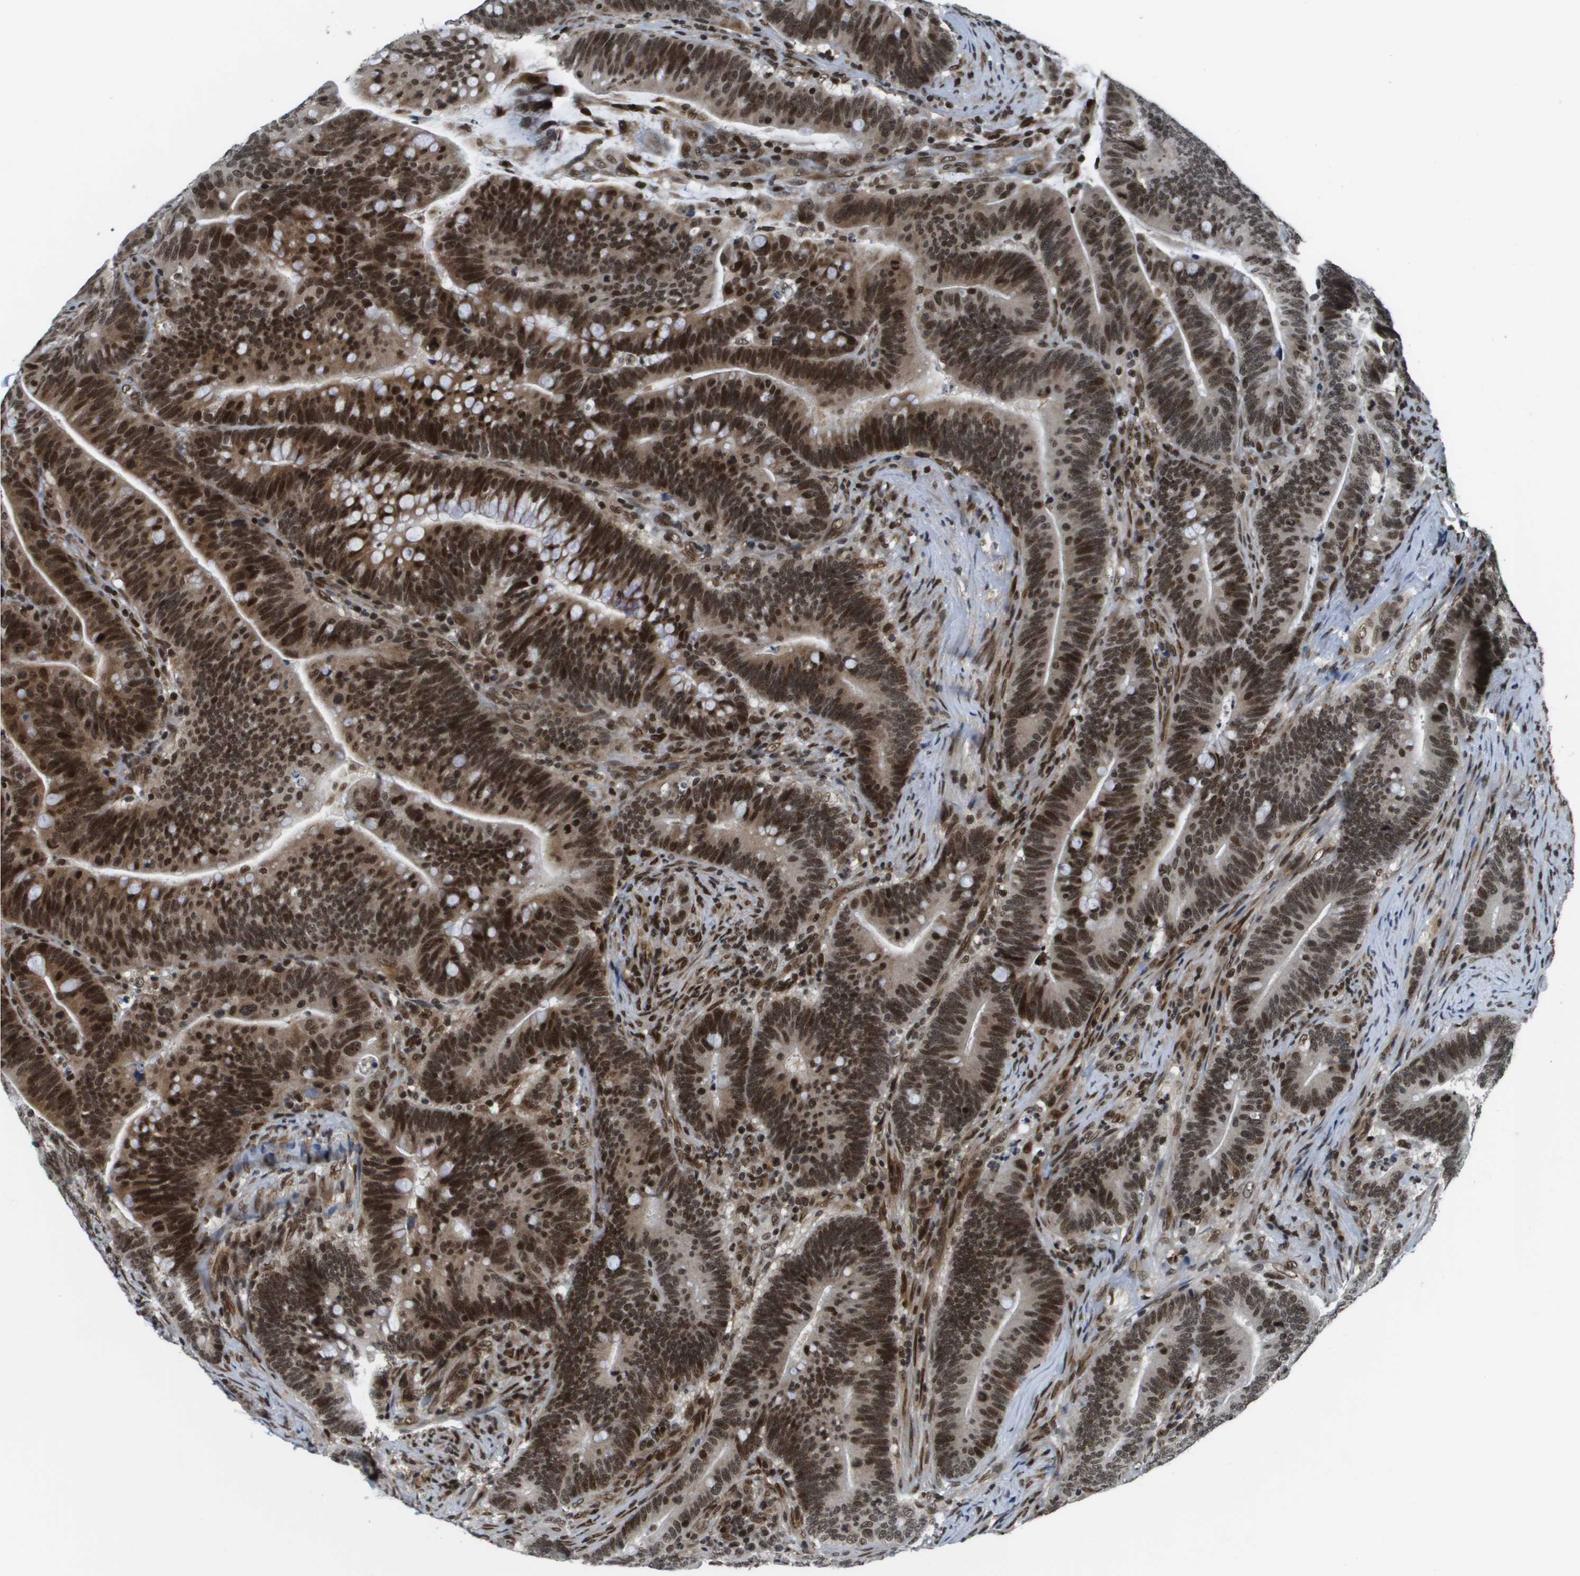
{"staining": {"intensity": "strong", "quantity": ">75%", "location": "cytoplasmic/membranous,nuclear"}, "tissue": "colorectal cancer", "cell_type": "Tumor cells", "image_type": "cancer", "snomed": [{"axis": "morphology", "description": "Normal tissue, NOS"}, {"axis": "morphology", "description": "Adenocarcinoma, NOS"}, {"axis": "topography", "description": "Colon"}], "caption": "Brown immunohistochemical staining in human colorectal cancer reveals strong cytoplasmic/membranous and nuclear staining in approximately >75% of tumor cells. Using DAB (3,3'-diaminobenzidine) (brown) and hematoxylin (blue) stains, captured at high magnification using brightfield microscopy.", "gene": "RECQL4", "patient": {"sex": "female", "age": 66}}